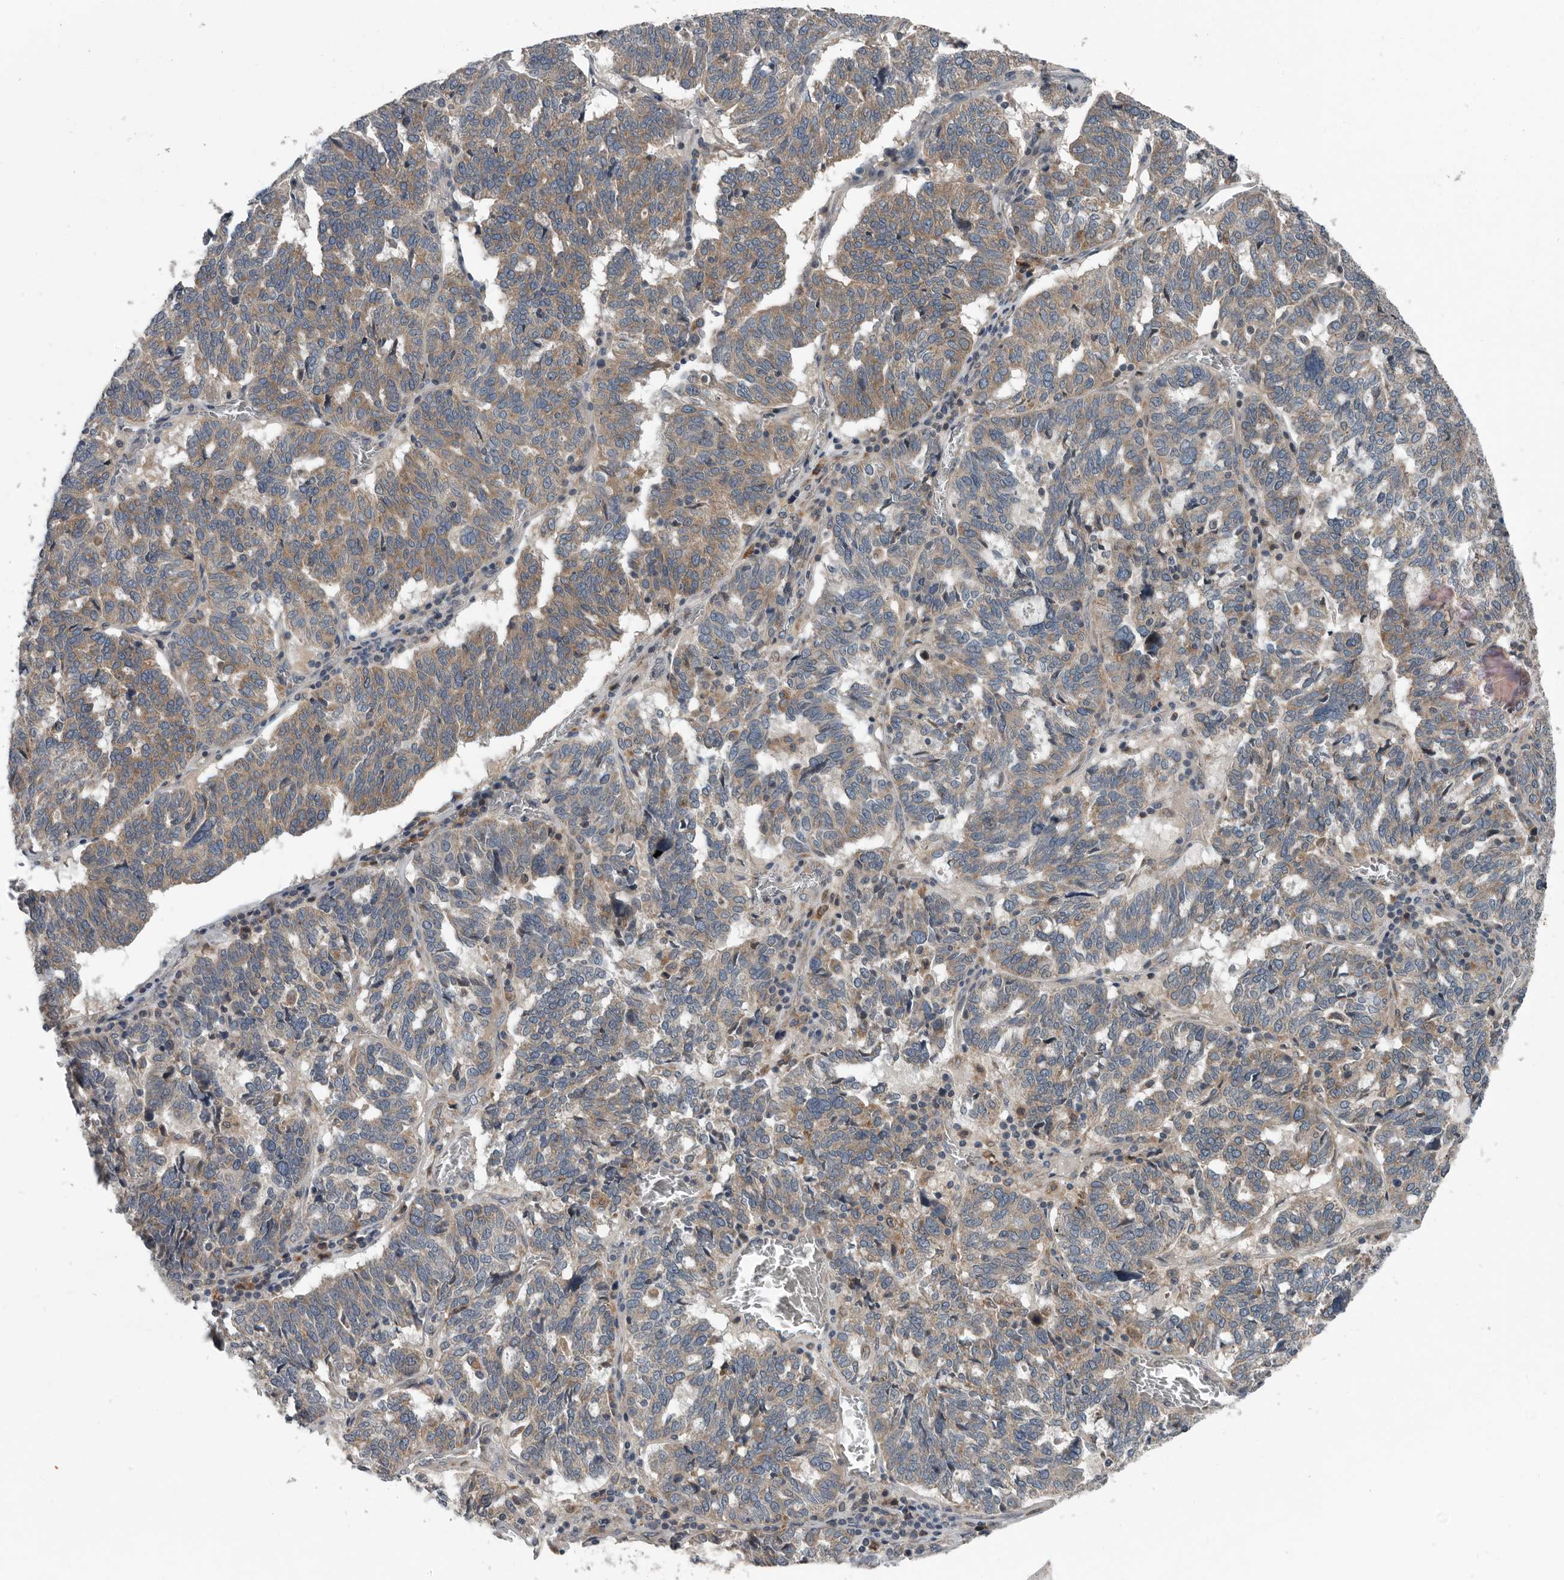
{"staining": {"intensity": "moderate", "quantity": ">75%", "location": "cytoplasmic/membranous"}, "tissue": "ovarian cancer", "cell_type": "Tumor cells", "image_type": "cancer", "snomed": [{"axis": "morphology", "description": "Cystadenocarcinoma, serous, NOS"}, {"axis": "topography", "description": "Ovary"}], "caption": "This micrograph reveals IHC staining of ovarian cancer (serous cystadenocarcinoma), with medium moderate cytoplasmic/membranous staining in approximately >75% of tumor cells.", "gene": "TMEM199", "patient": {"sex": "female", "age": 59}}